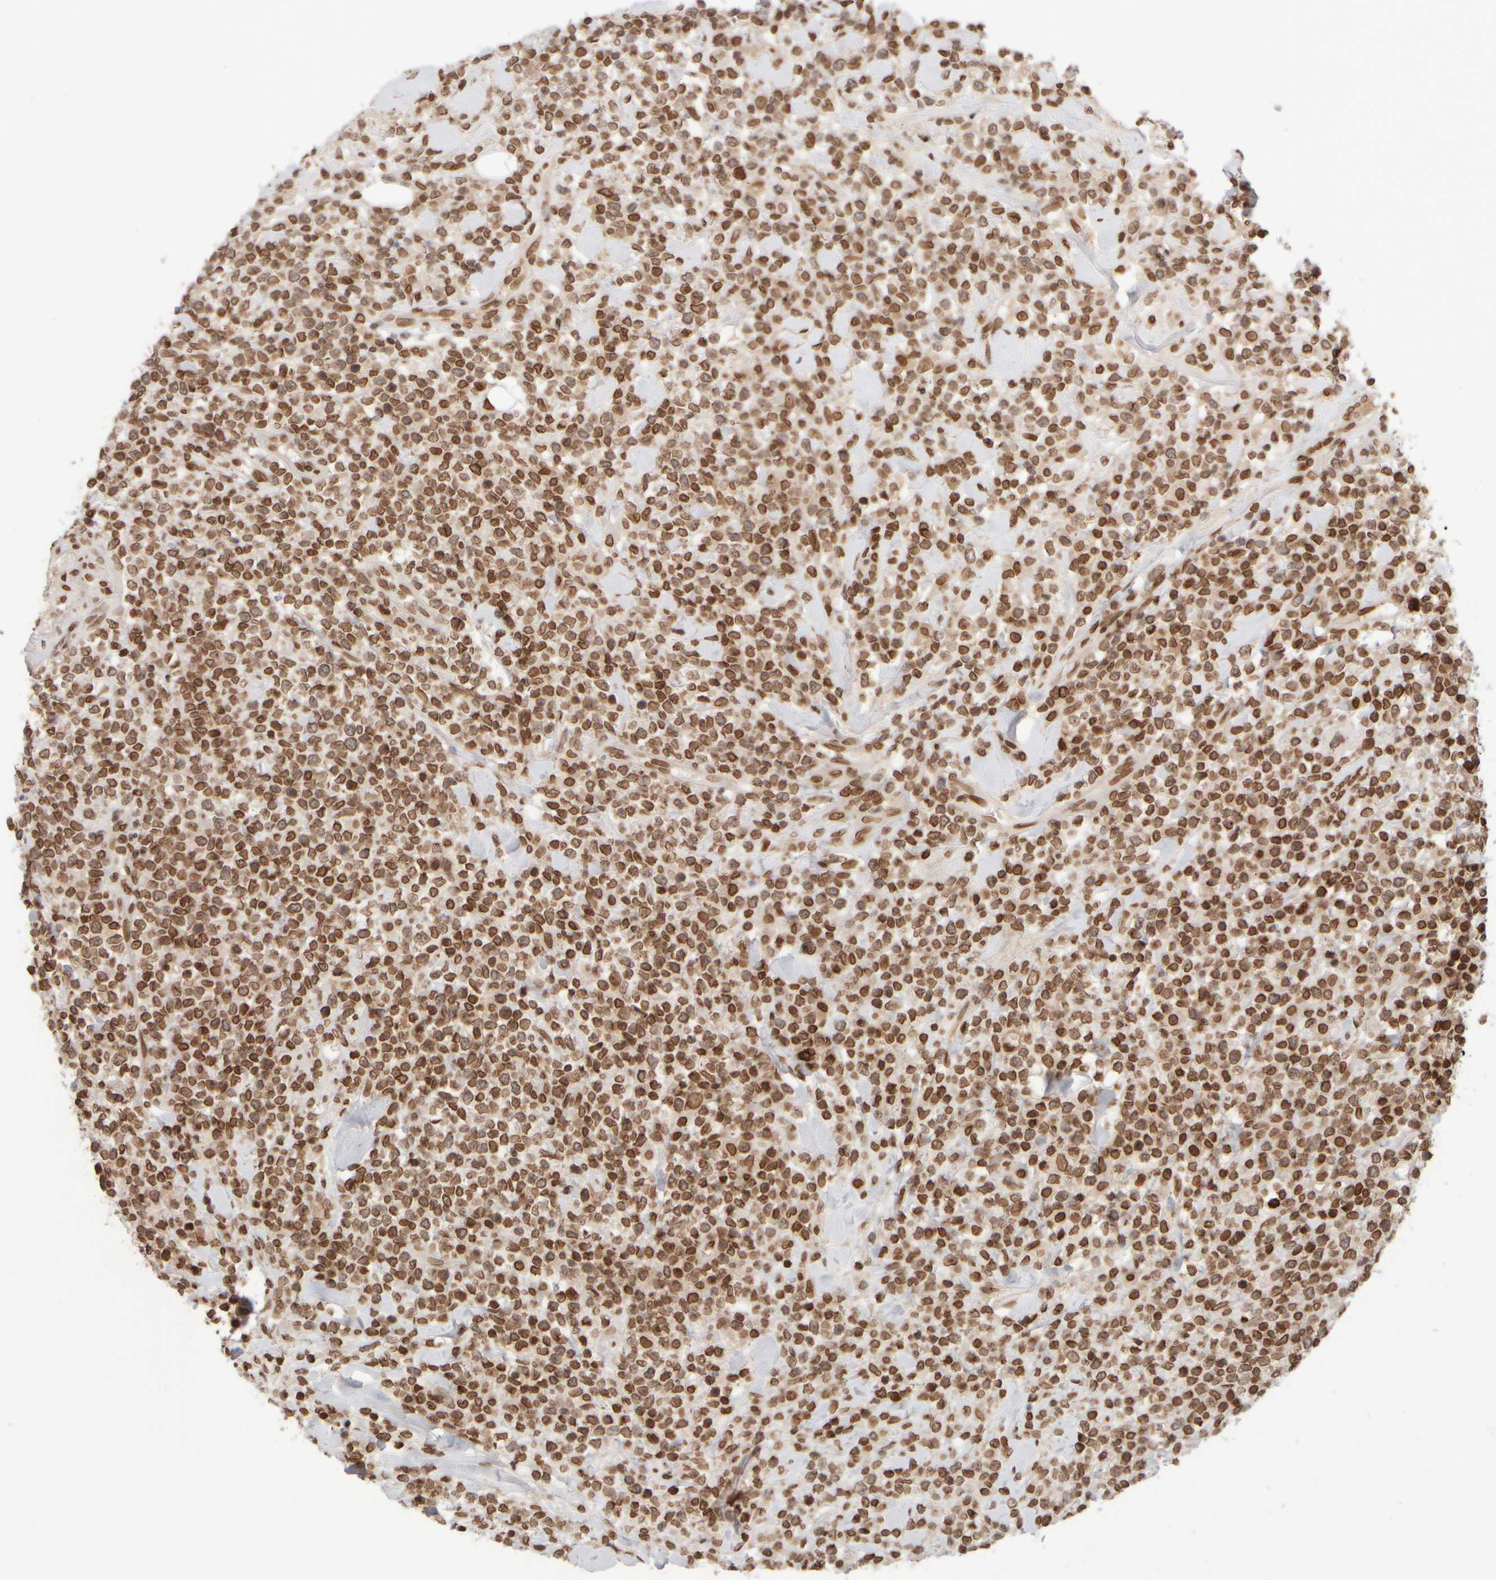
{"staining": {"intensity": "moderate", "quantity": ">75%", "location": "cytoplasmic/membranous,nuclear"}, "tissue": "lymphoma", "cell_type": "Tumor cells", "image_type": "cancer", "snomed": [{"axis": "morphology", "description": "Malignant lymphoma, non-Hodgkin's type, High grade"}, {"axis": "topography", "description": "Colon"}], "caption": "Lymphoma stained for a protein (brown) displays moderate cytoplasmic/membranous and nuclear positive expression in approximately >75% of tumor cells.", "gene": "ZC3HC1", "patient": {"sex": "female", "age": 53}}